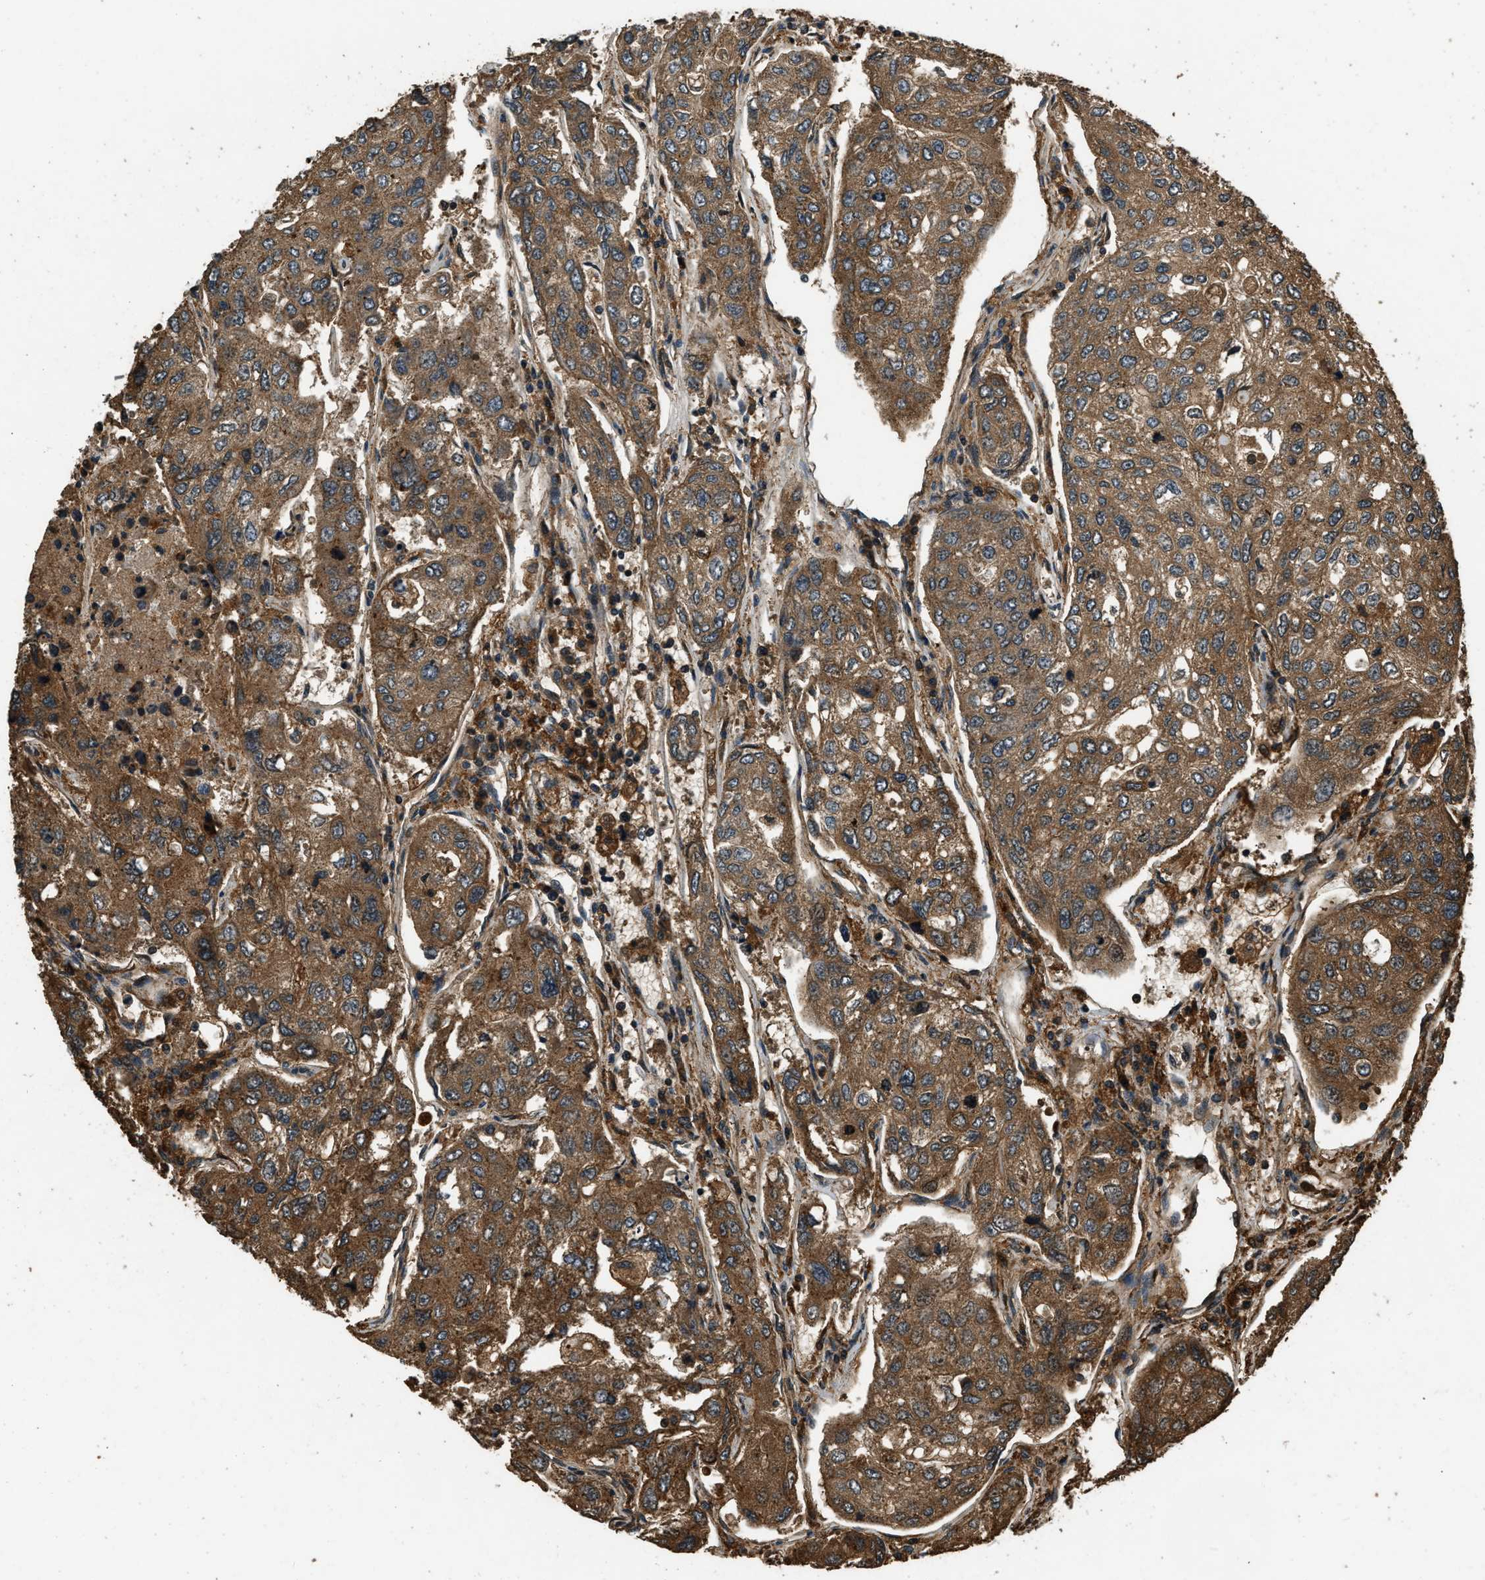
{"staining": {"intensity": "moderate", "quantity": ">75%", "location": "cytoplasmic/membranous"}, "tissue": "urothelial cancer", "cell_type": "Tumor cells", "image_type": "cancer", "snomed": [{"axis": "morphology", "description": "Urothelial carcinoma, High grade"}, {"axis": "topography", "description": "Lymph node"}, {"axis": "topography", "description": "Urinary bladder"}], "caption": "Immunohistochemical staining of human high-grade urothelial carcinoma displays moderate cytoplasmic/membranous protein expression in about >75% of tumor cells.", "gene": "RAP2A", "patient": {"sex": "male", "age": 51}}